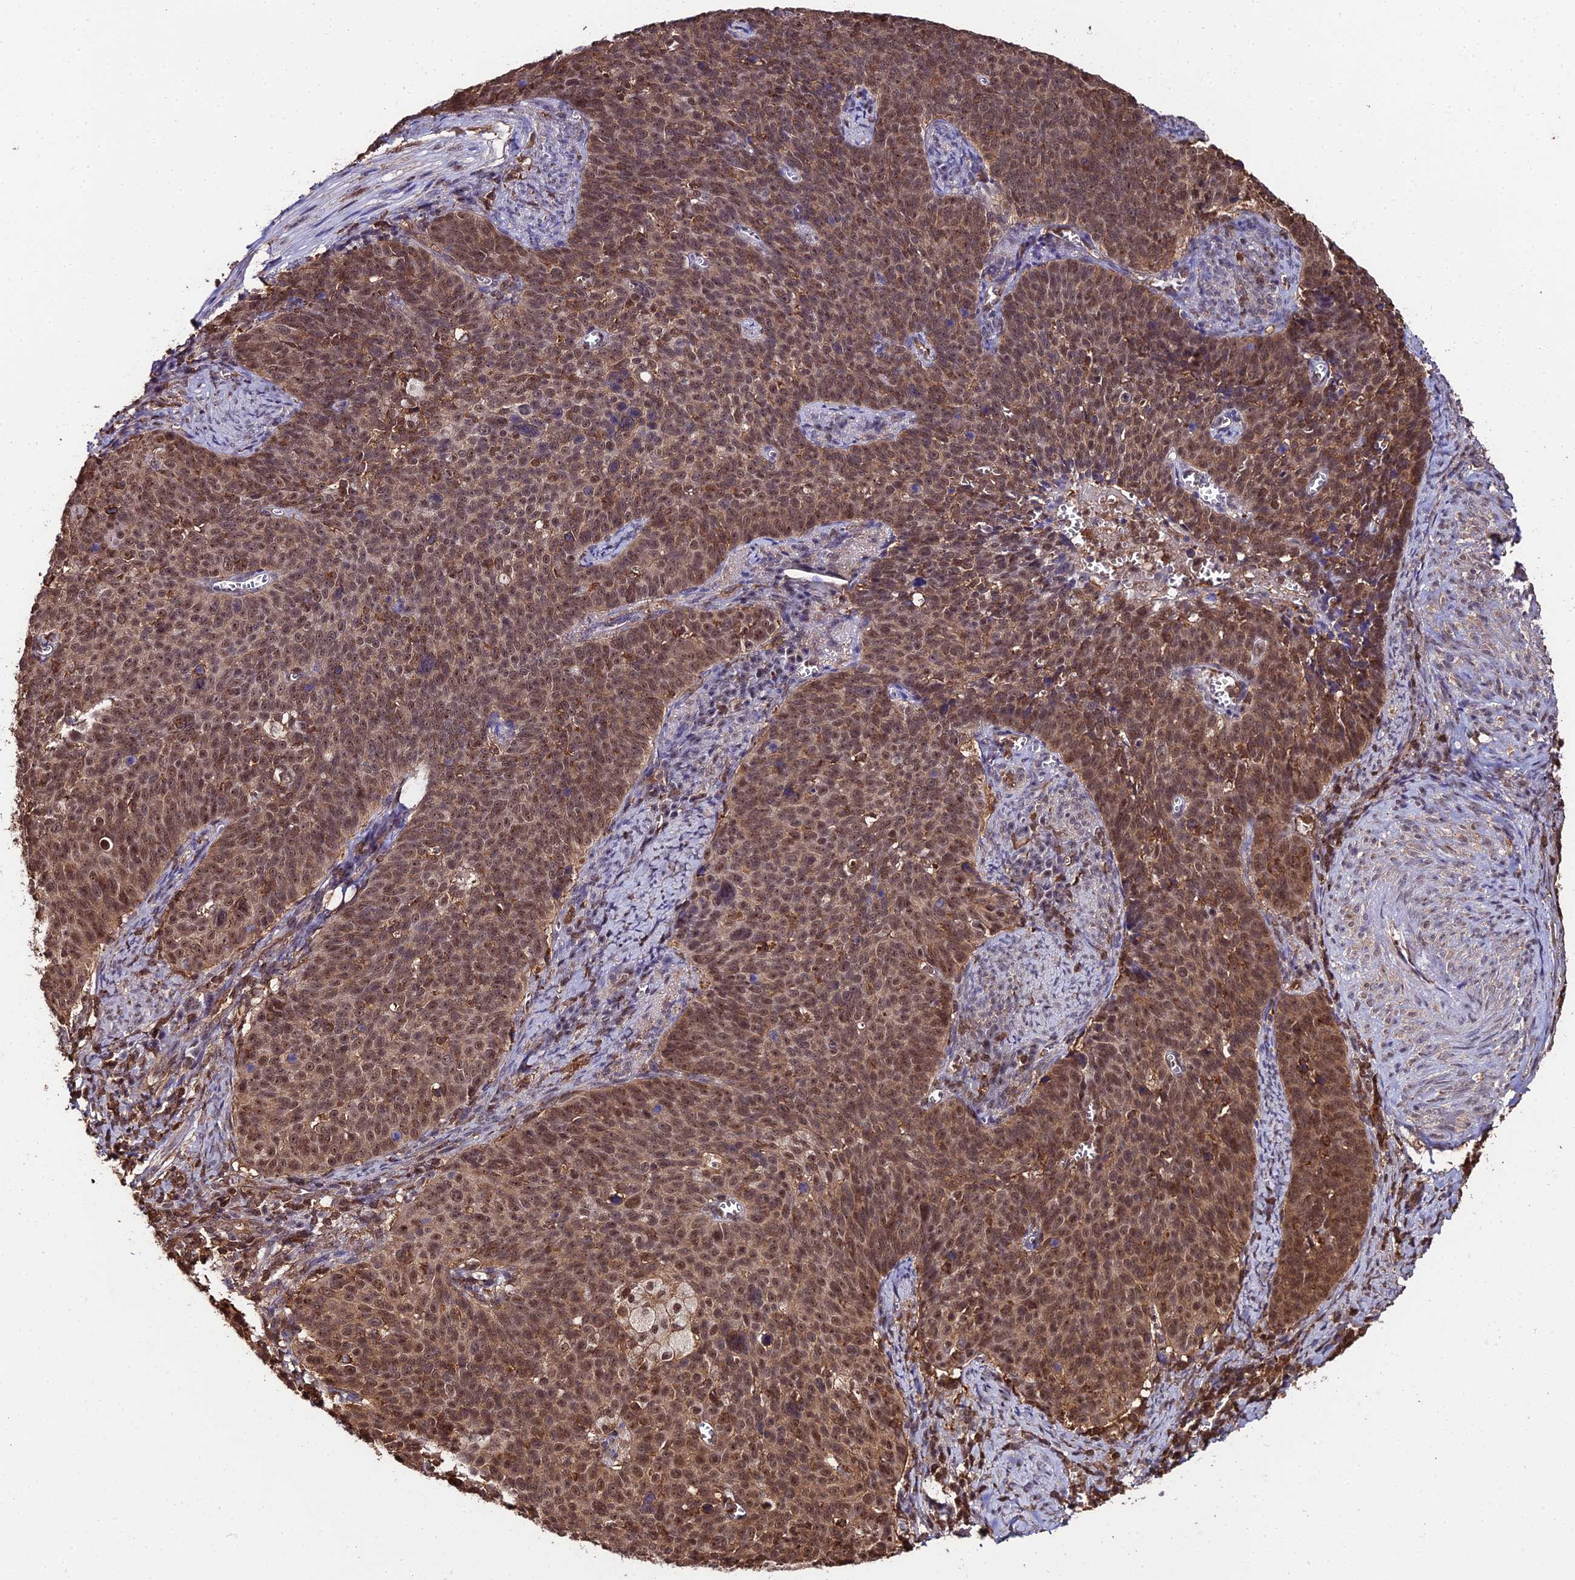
{"staining": {"intensity": "moderate", "quantity": ">75%", "location": "cytoplasmic/membranous,nuclear"}, "tissue": "cervical cancer", "cell_type": "Tumor cells", "image_type": "cancer", "snomed": [{"axis": "morphology", "description": "Normal tissue, NOS"}, {"axis": "morphology", "description": "Squamous cell carcinoma, NOS"}, {"axis": "topography", "description": "Cervix"}], "caption": "Squamous cell carcinoma (cervical) stained with a brown dye demonstrates moderate cytoplasmic/membranous and nuclear positive positivity in approximately >75% of tumor cells.", "gene": "PPP4C", "patient": {"sex": "female", "age": 39}}